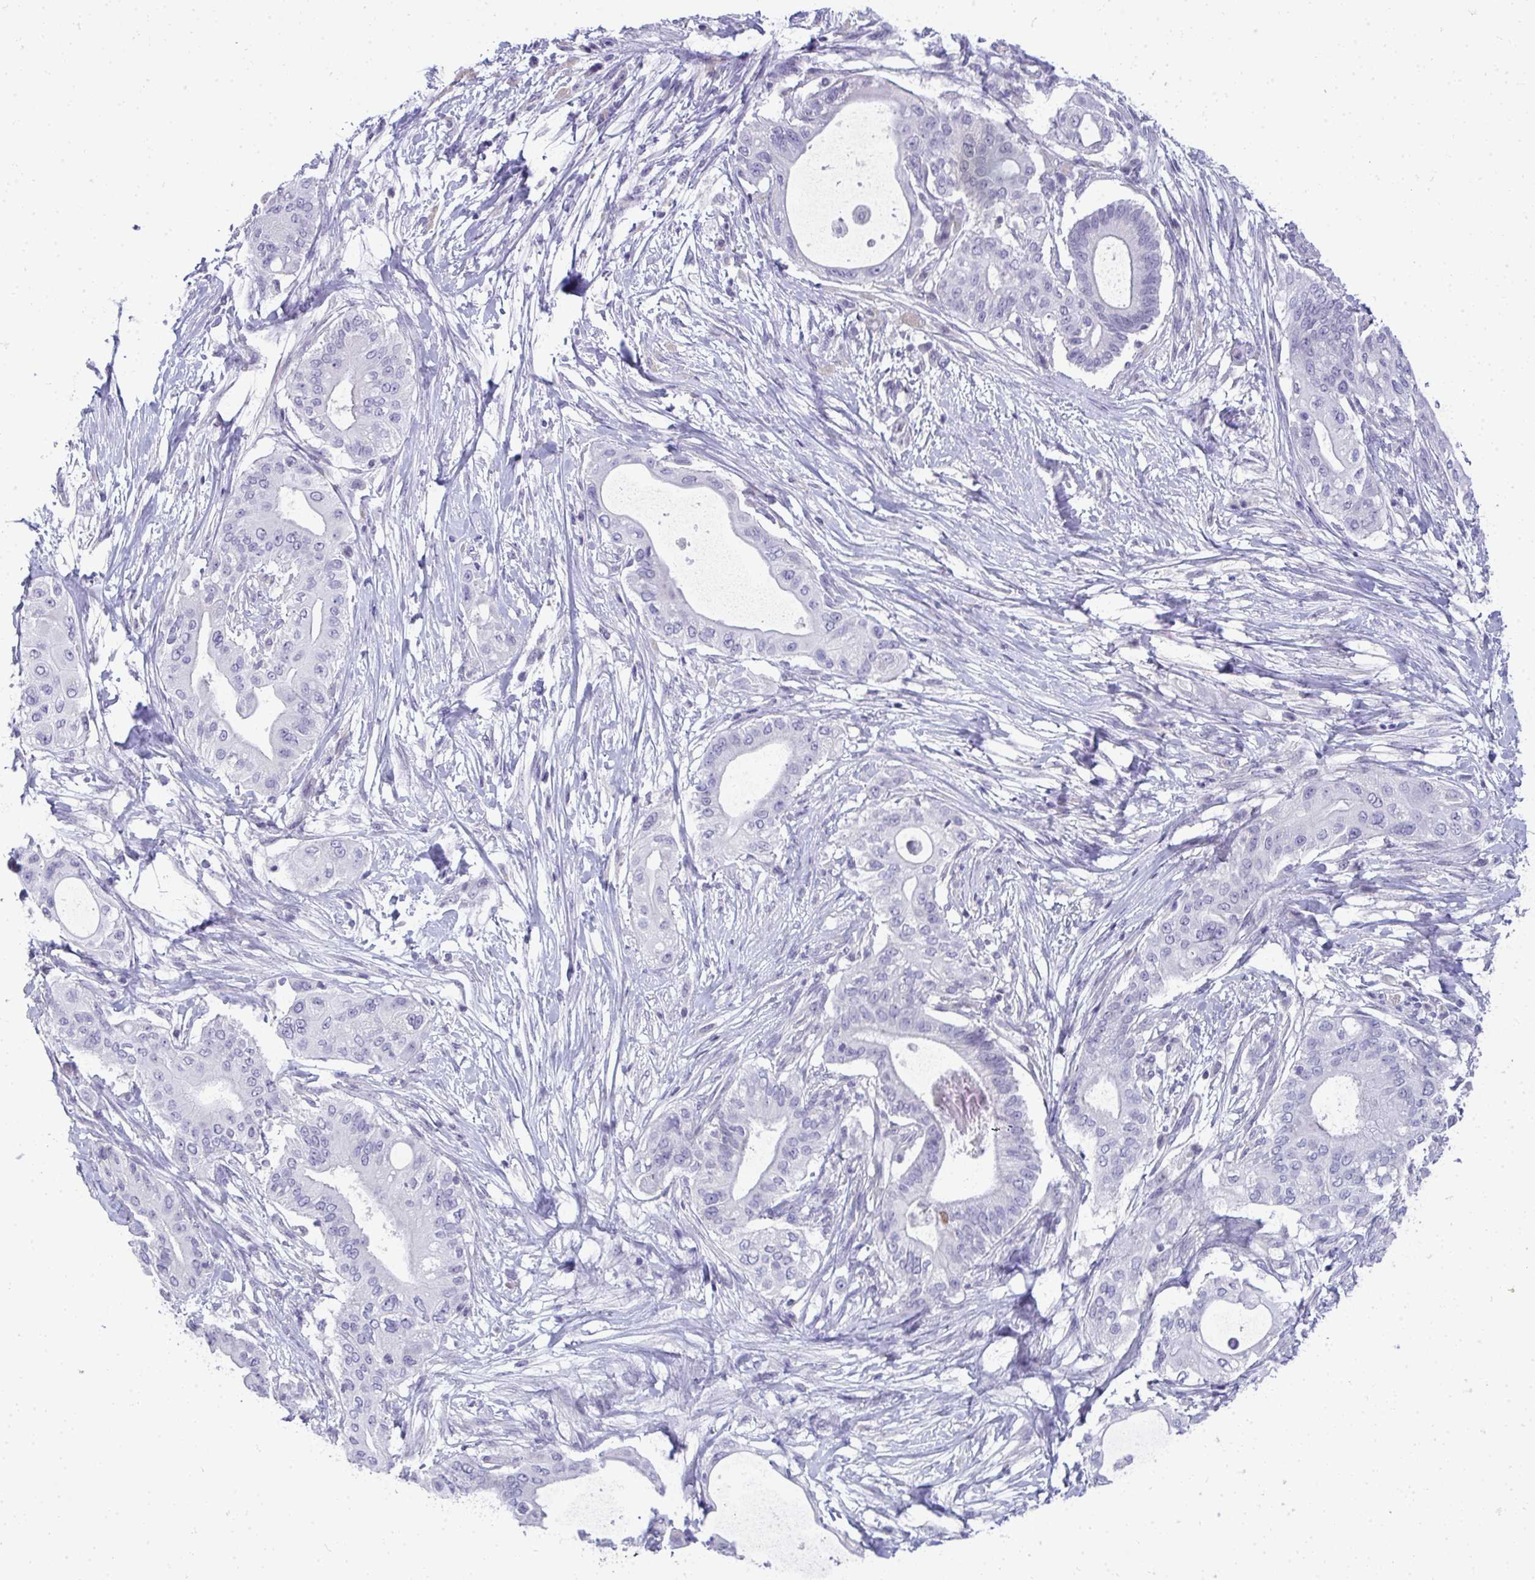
{"staining": {"intensity": "negative", "quantity": "none", "location": "none"}, "tissue": "pancreatic cancer", "cell_type": "Tumor cells", "image_type": "cancer", "snomed": [{"axis": "morphology", "description": "Adenocarcinoma, NOS"}, {"axis": "topography", "description": "Pancreas"}], "caption": "This is an immunohistochemistry image of human pancreatic adenocarcinoma. There is no staining in tumor cells.", "gene": "TMEM82", "patient": {"sex": "male", "age": 68}}